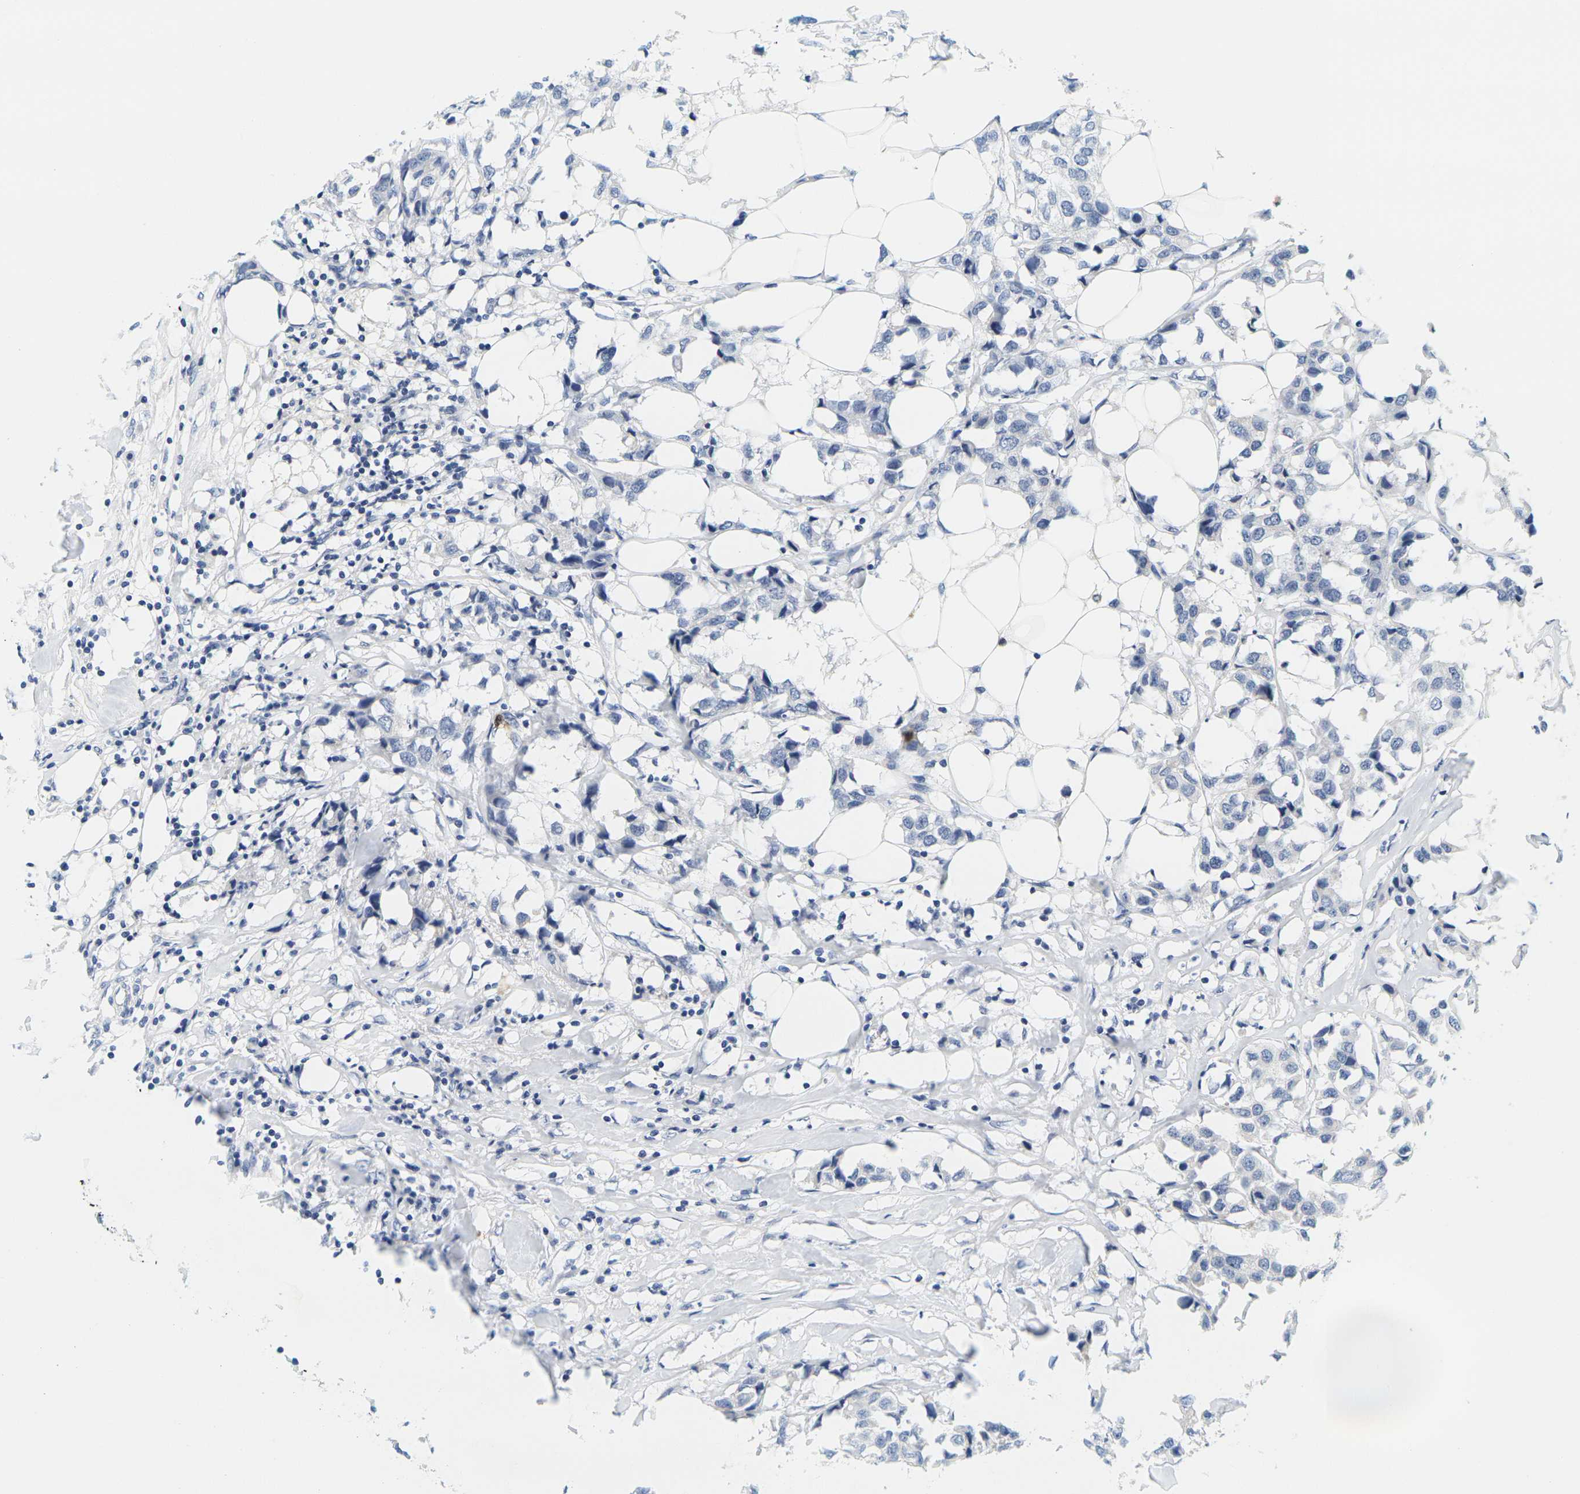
{"staining": {"intensity": "negative", "quantity": "none", "location": "none"}, "tissue": "breast cancer", "cell_type": "Tumor cells", "image_type": "cancer", "snomed": [{"axis": "morphology", "description": "Duct carcinoma"}, {"axis": "topography", "description": "Breast"}], "caption": "IHC micrograph of human breast intraductal carcinoma stained for a protein (brown), which exhibits no staining in tumor cells.", "gene": "KLK5", "patient": {"sex": "female", "age": 80}}